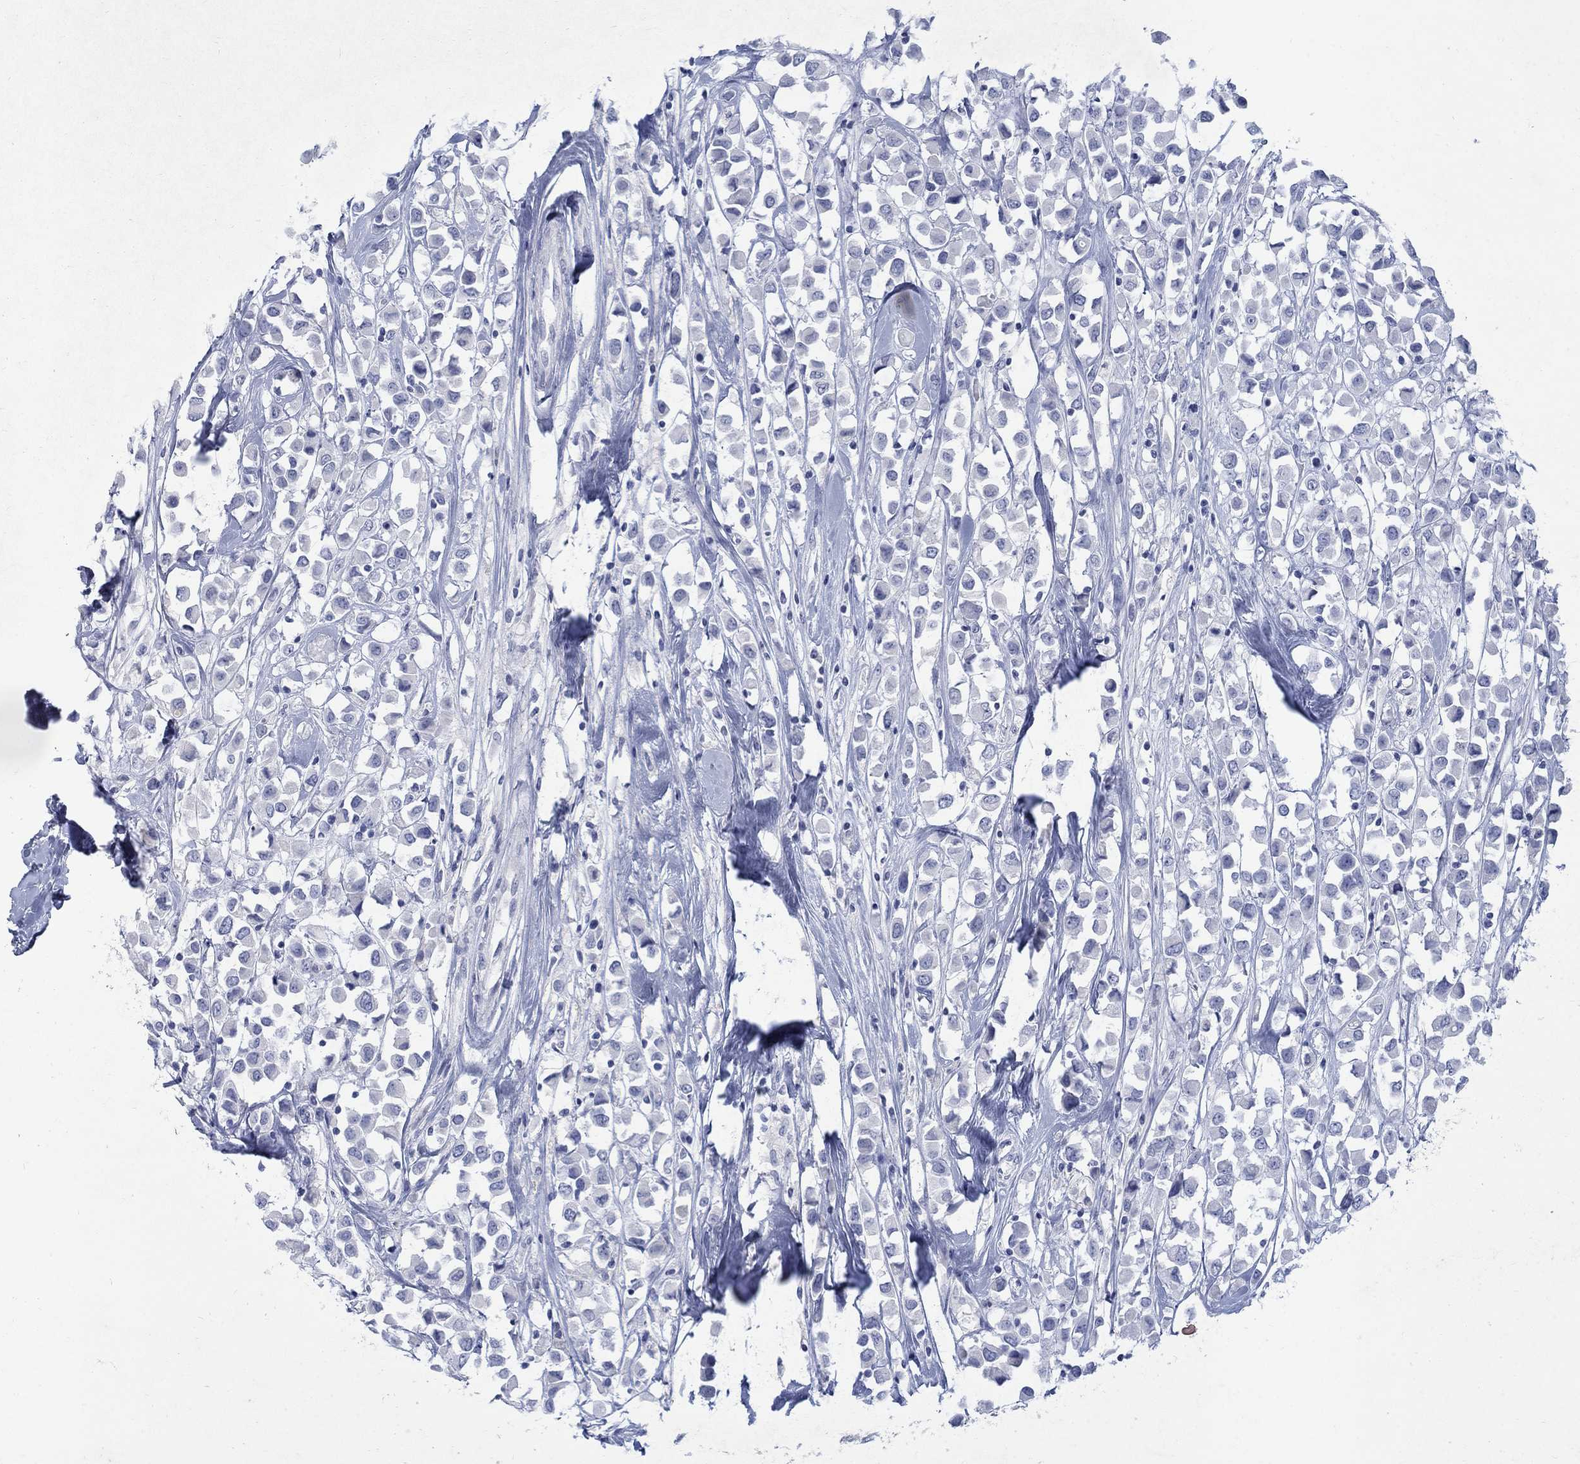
{"staining": {"intensity": "negative", "quantity": "none", "location": "none"}, "tissue": "breast cancer", "cell_type": "Tumor cells", "image_type": "cancer", "snomed": [{"axis": "morphology", "description": "Duct carcinoma"}, {"axis": "topography", "description": "Breast"}], "caption": "Immunohistochemistry (IHC) of breast intraductal carcinoma shows no staining in tumor cells. (Stains: DAB (3,3'-diaminobenzidine) immunohistochemistry with hematoxylin counter stain, Microscopy: brightfield microscopy at high magnification).", "gene": "RFTN2", "patient": {"sex": "female", "age": 61}}